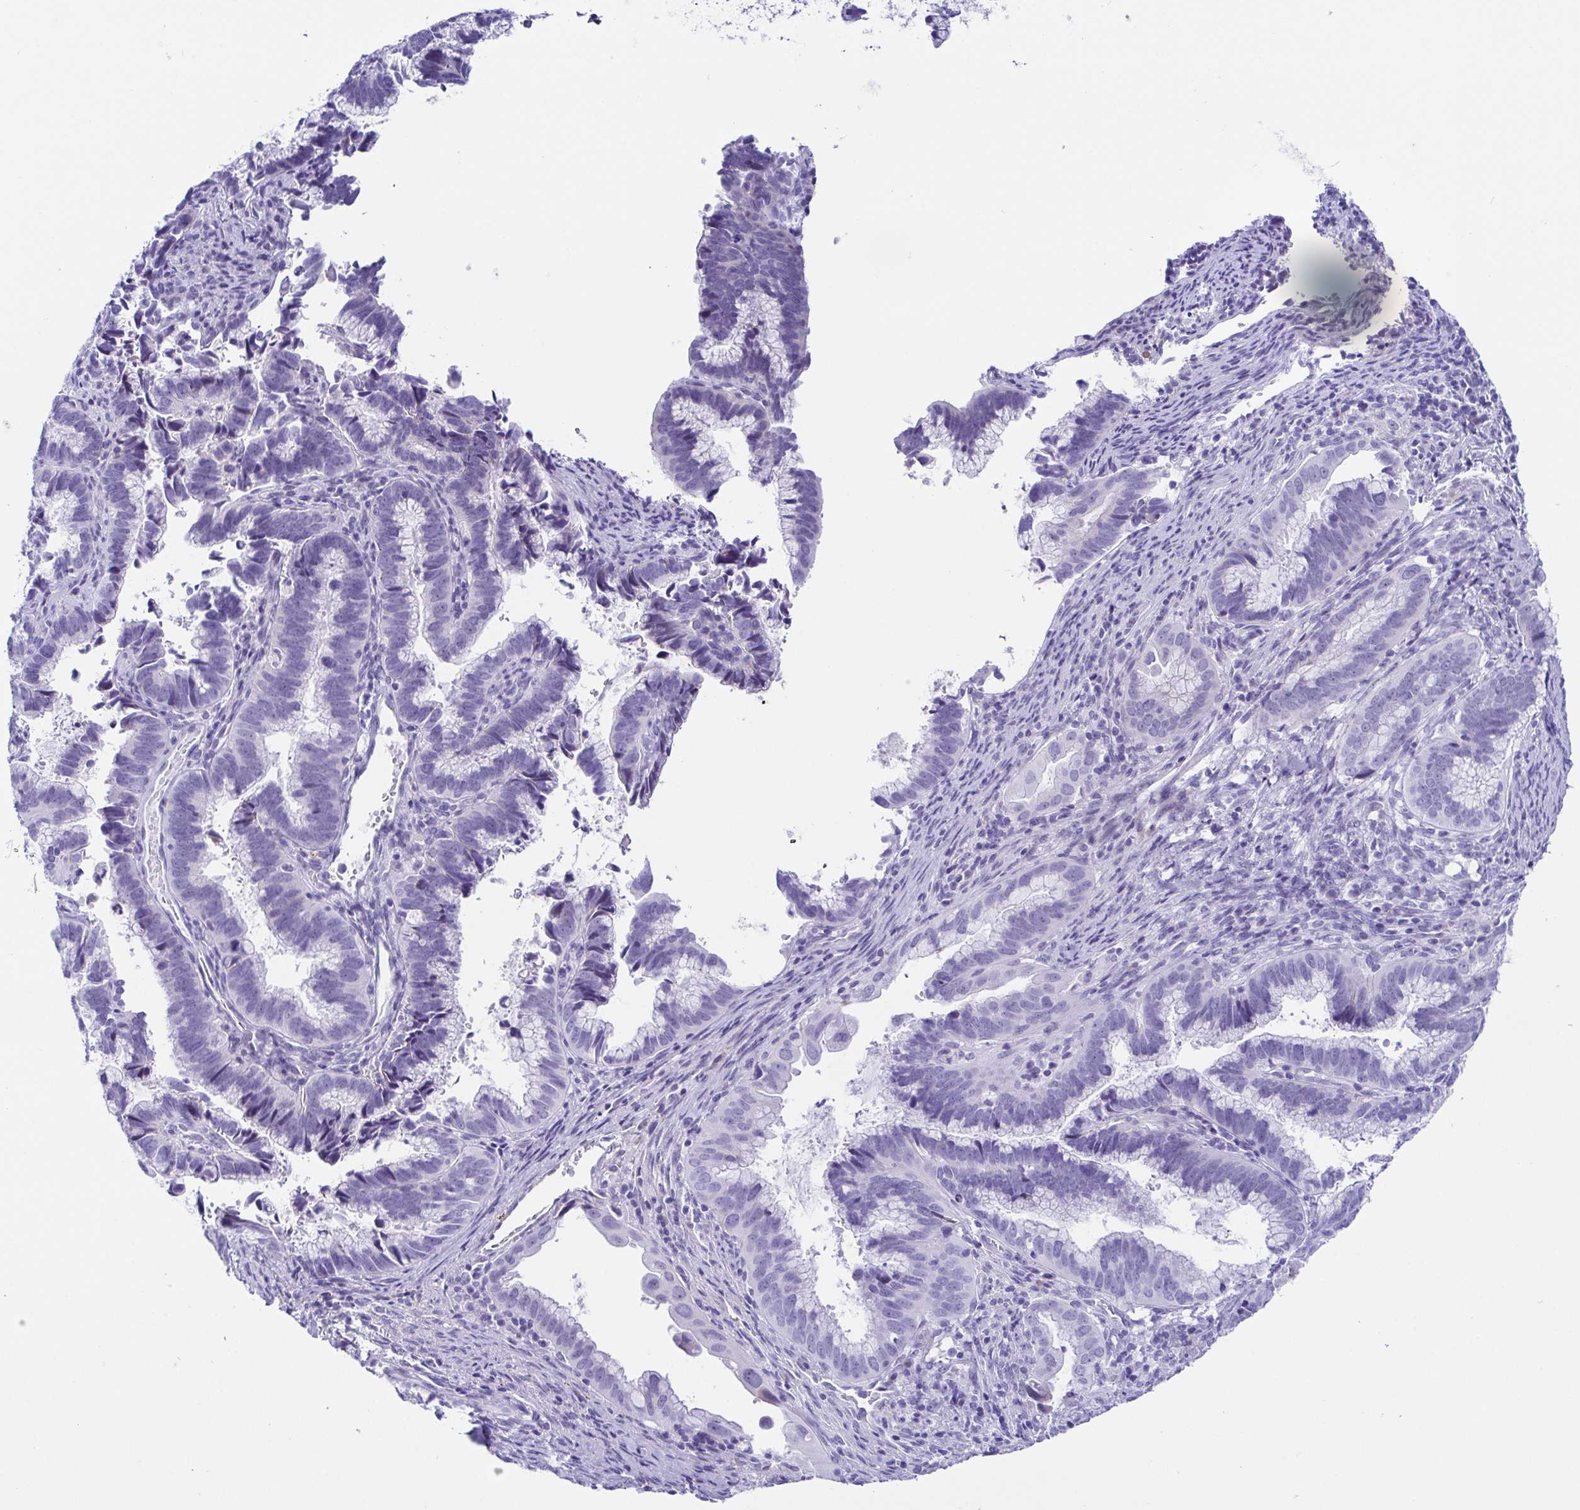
{"staining": {"intensity": "negative", "quantity": "none", "location": "none"}, "tissue": "cervical cancer", "cell_type": "Tumor cells", "image_type": "cancer", "snomed": [{"axis": "morphology", "description": "Adenocarcinoma, NOS"}, {"axis": "topography", "description": "Cervix"}], "caption": "This is a photomicrograph of immunohistochemistry (IHC) staining of cervical cancer (adenocarcinoma), which shows no staining in tumor cells.", "gene": "TNNT2", "patient": {"sex": "female", "age": 61}}